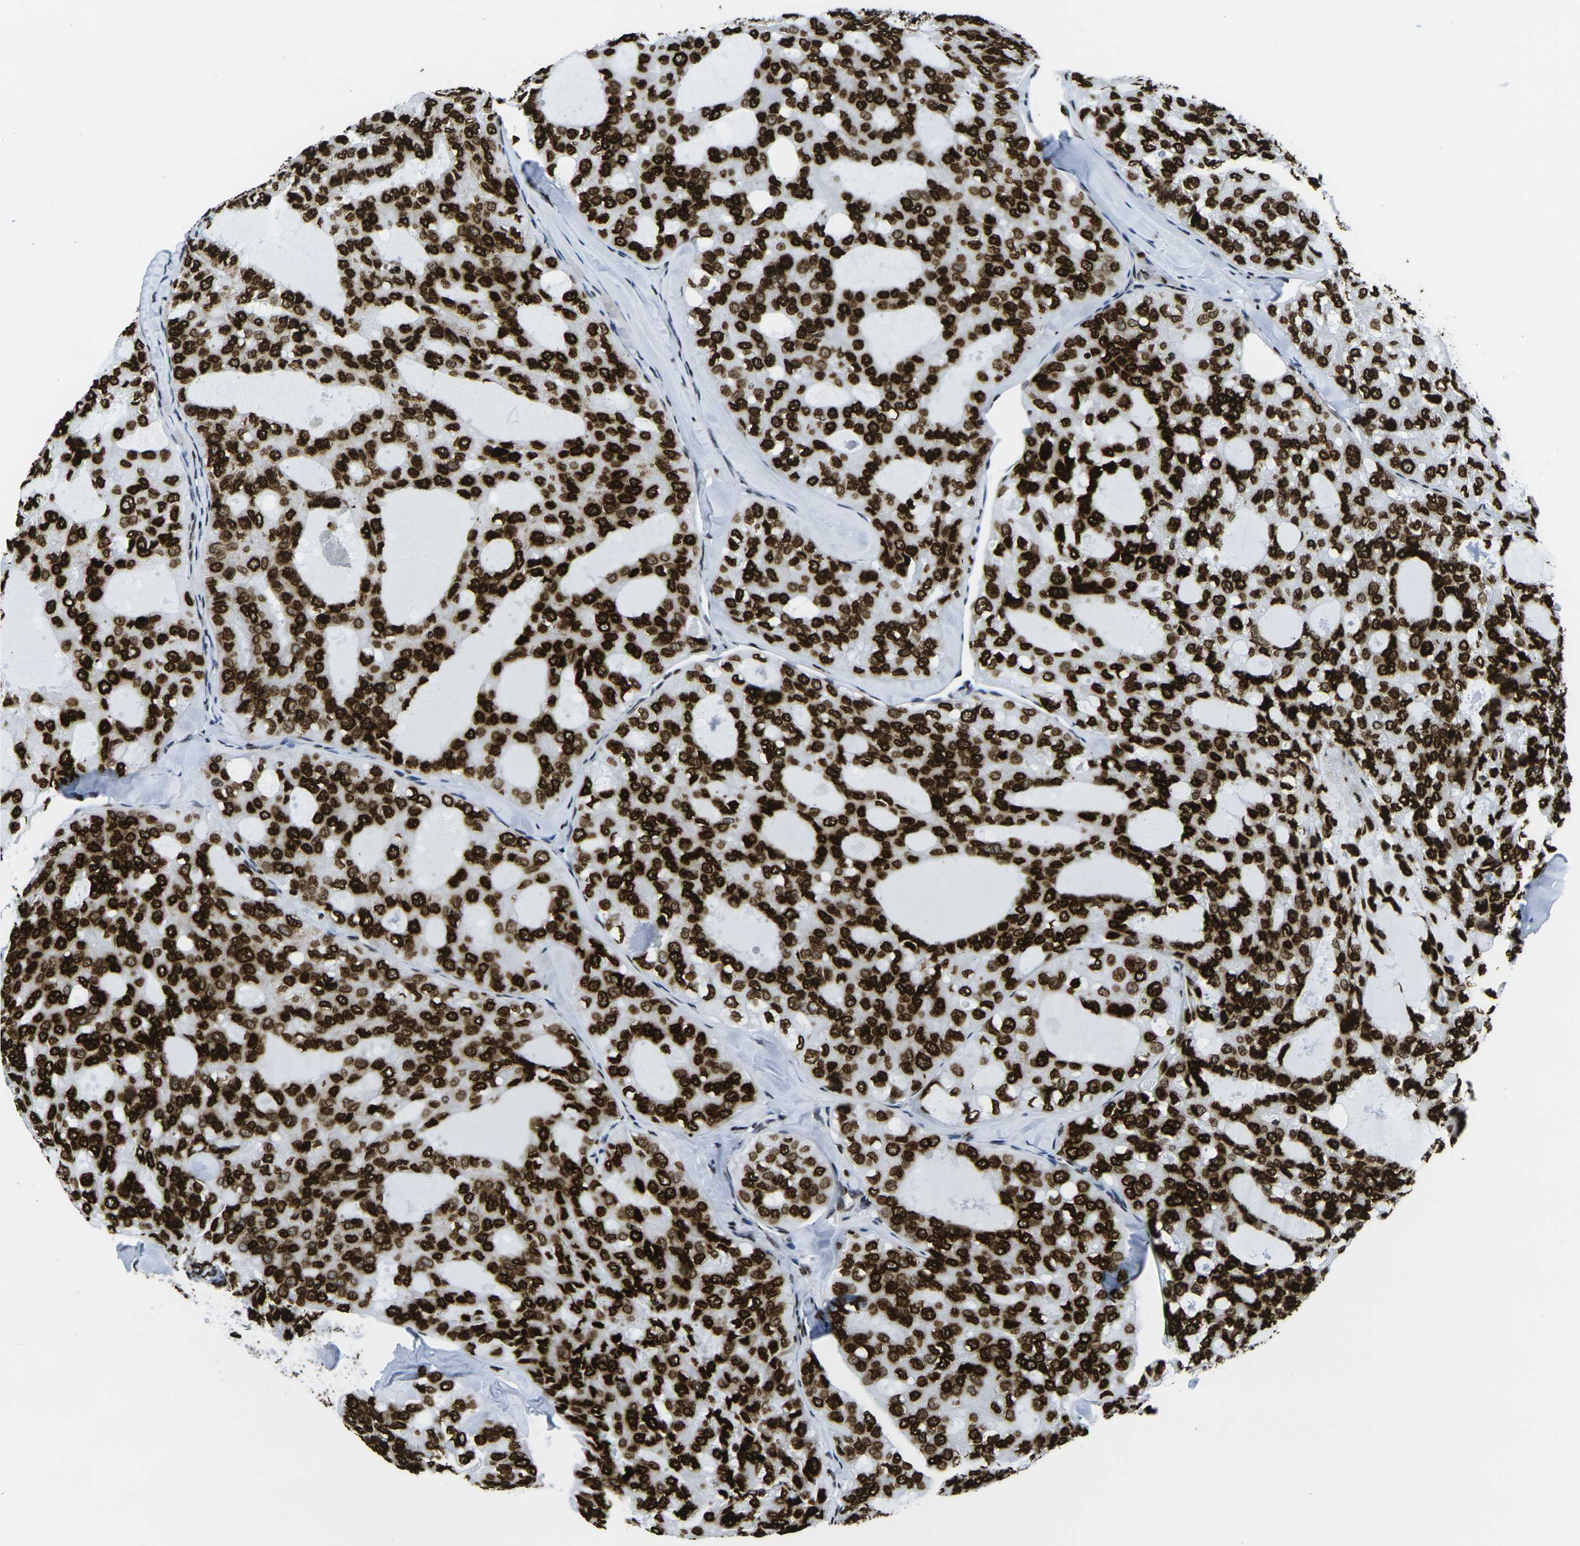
{"staining": {"intensity": "strong", "quantity": ">75%", "location": "nuclear"}, "tissue": "thyroid cancer", "cell_type": "Tumor cells", "image_type": "cancer", "snomed": [{"axis": "morphology", "description": "Follicular adenoma carcinoma, NOS"}, {"axis": "topography", "description": "Thyroid gland"}], "caption": "A photomicrograph of human follicular adenoma carcinoma (thyroid) stained for a protein displays strong nuclear brown staining in tumor cells.", "gene": "H2AX", "patient": {"sex": "male", "age": 75}}